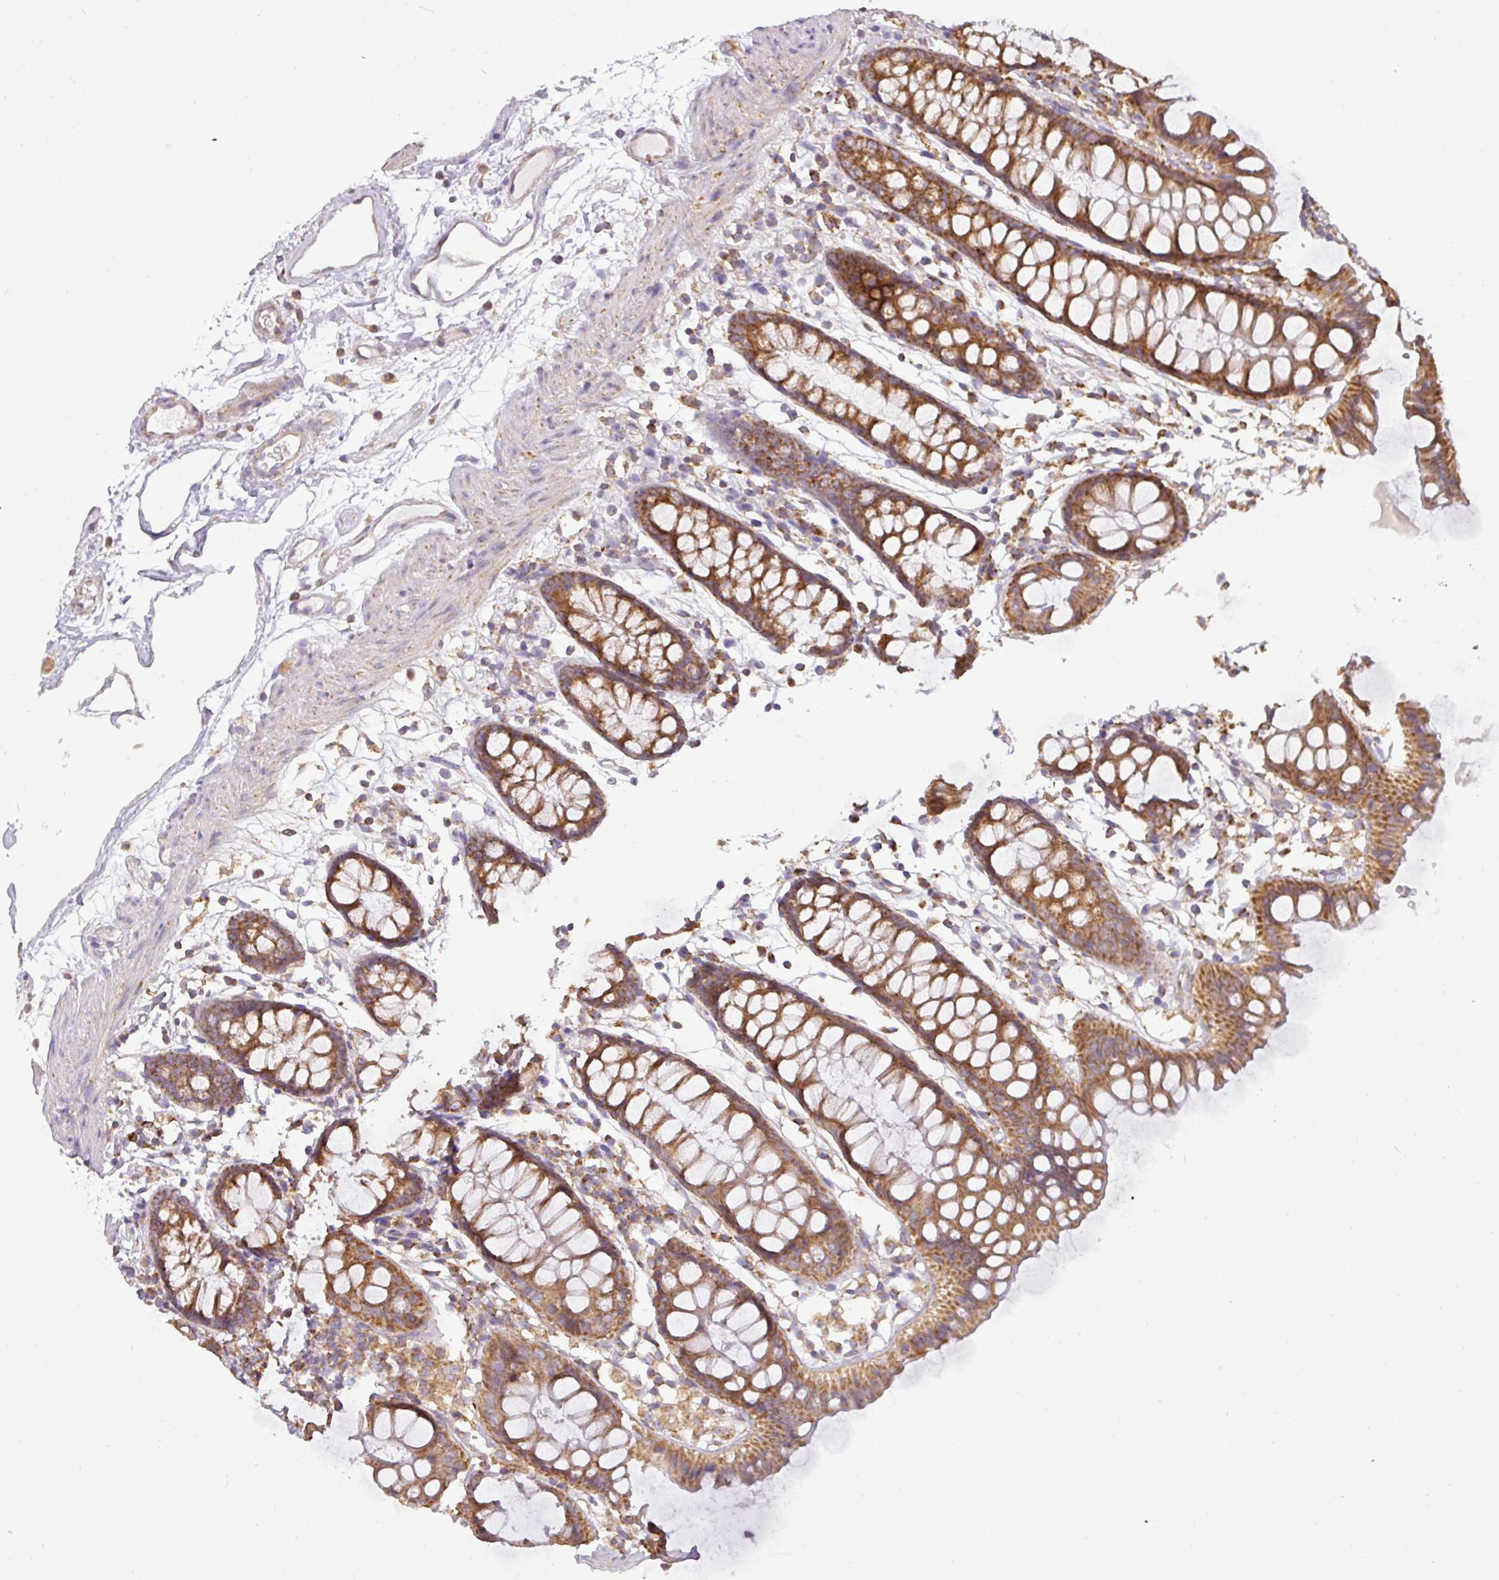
{"staining": {"intensity": "weak", "quantity": ">75%", "location": "cytoplasmic/membranous"}, "tissue": "colon", "cell_type": "Endothelial cells", "image_type": "normal", "snomed": [{"axis": "morphology", "description": "Normal tissue, NOS"}, {"axis": "topography", "description": "Colon"}], "caption": "This micrograph displays benign colon stained with immunohistochemistry to label a protein in brown. The cytoplasmic/membranous of endothelial cells show weak positivity for the protein. Nuclei are counter-stained blue.", "gene": "ZNF211", "patient": {"sex": "female", "age": 84}}